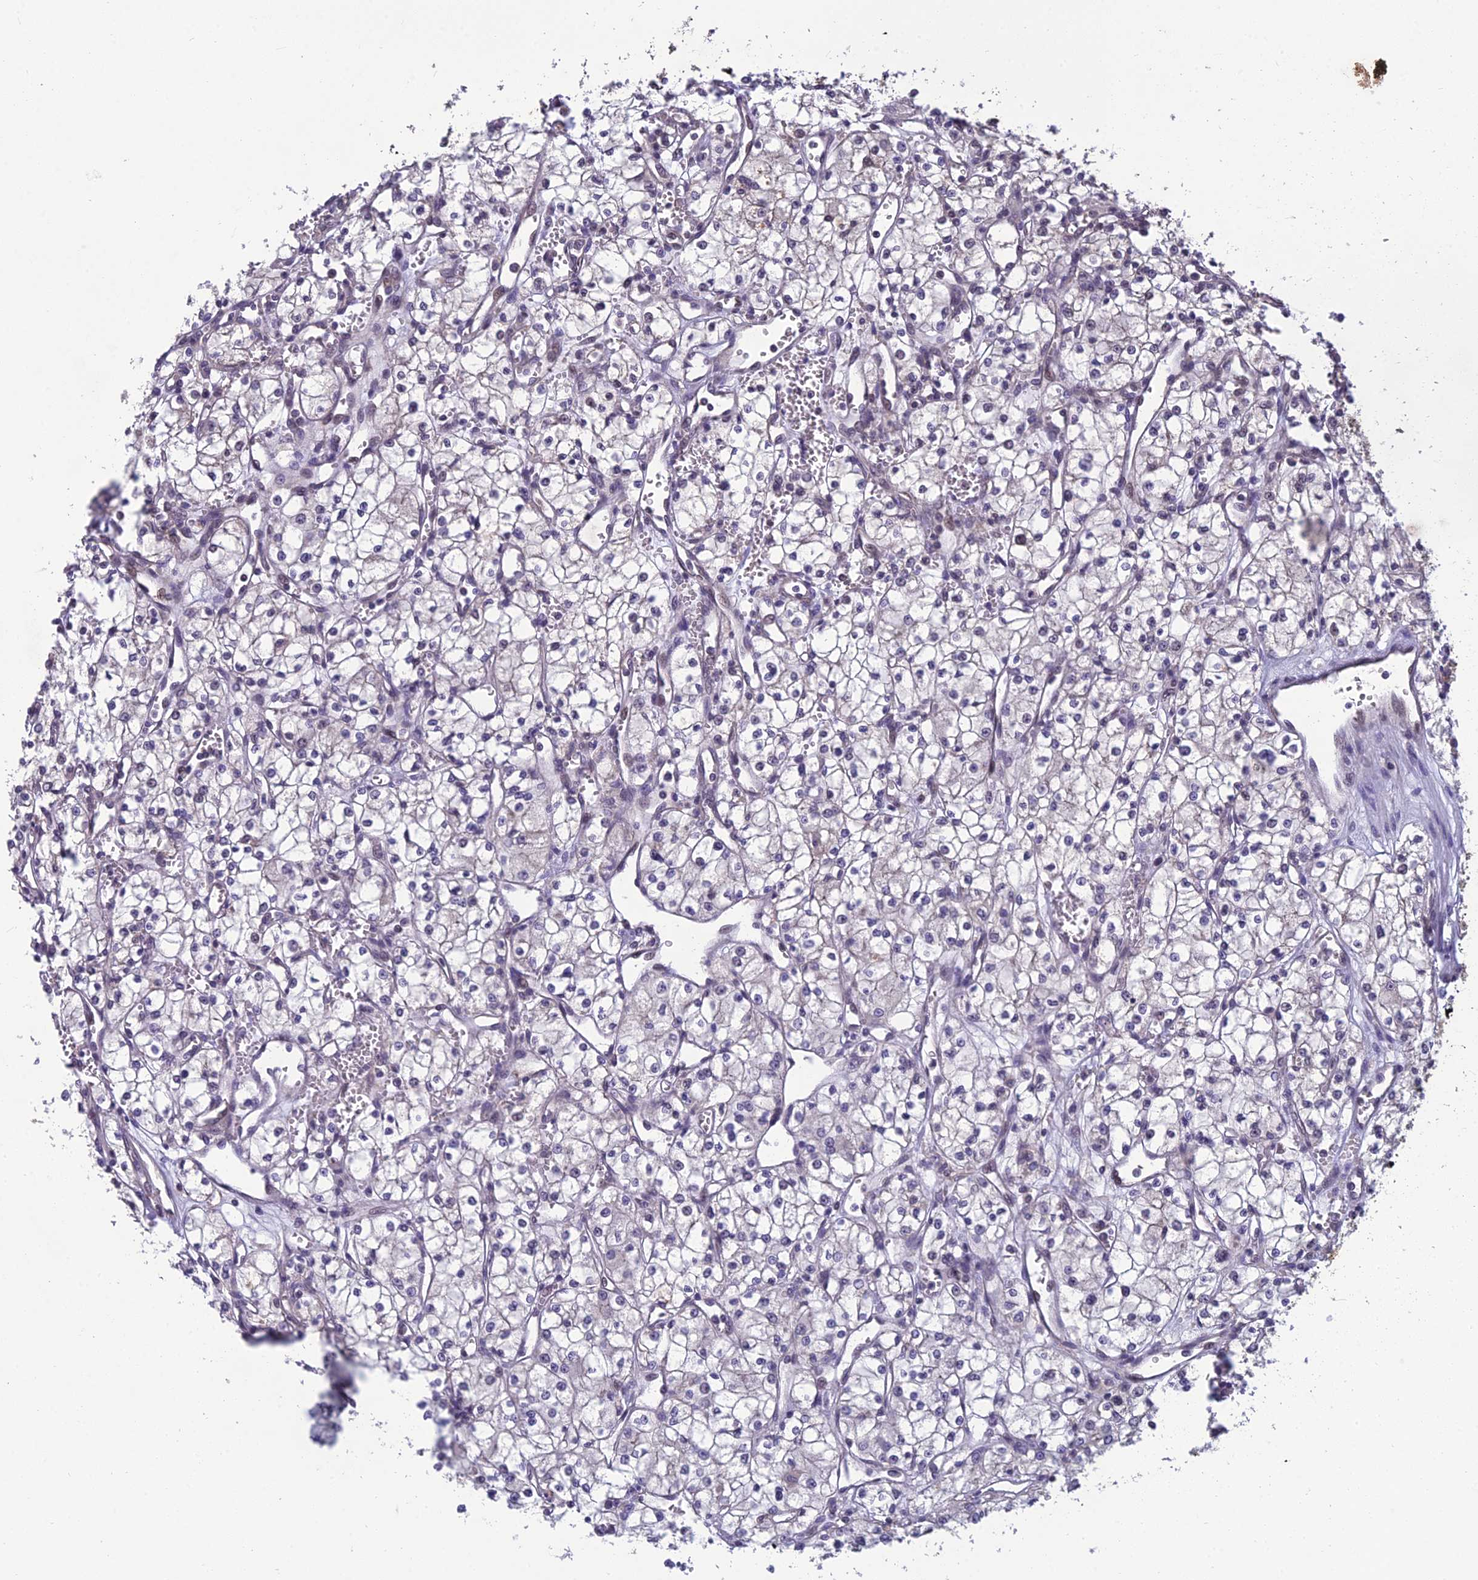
{"staining": {"intensity": "negative", "quantity": "none", "location": "none"}, "tissue": "renal cancer", "cell_type": "Tumor cells", "image_type": "cancer", "snomed": [{"axis": "morphology", "description": "Adenocarcinoma, NOS"}, {"axis": "topography", "description": "Kidney"}], "caption": "Immunohistochemical staining of renal cancer reveals no significant expression in tumor cells.", "gene": "GRWD1", "patient": {"sex": "male", "age": 59}}